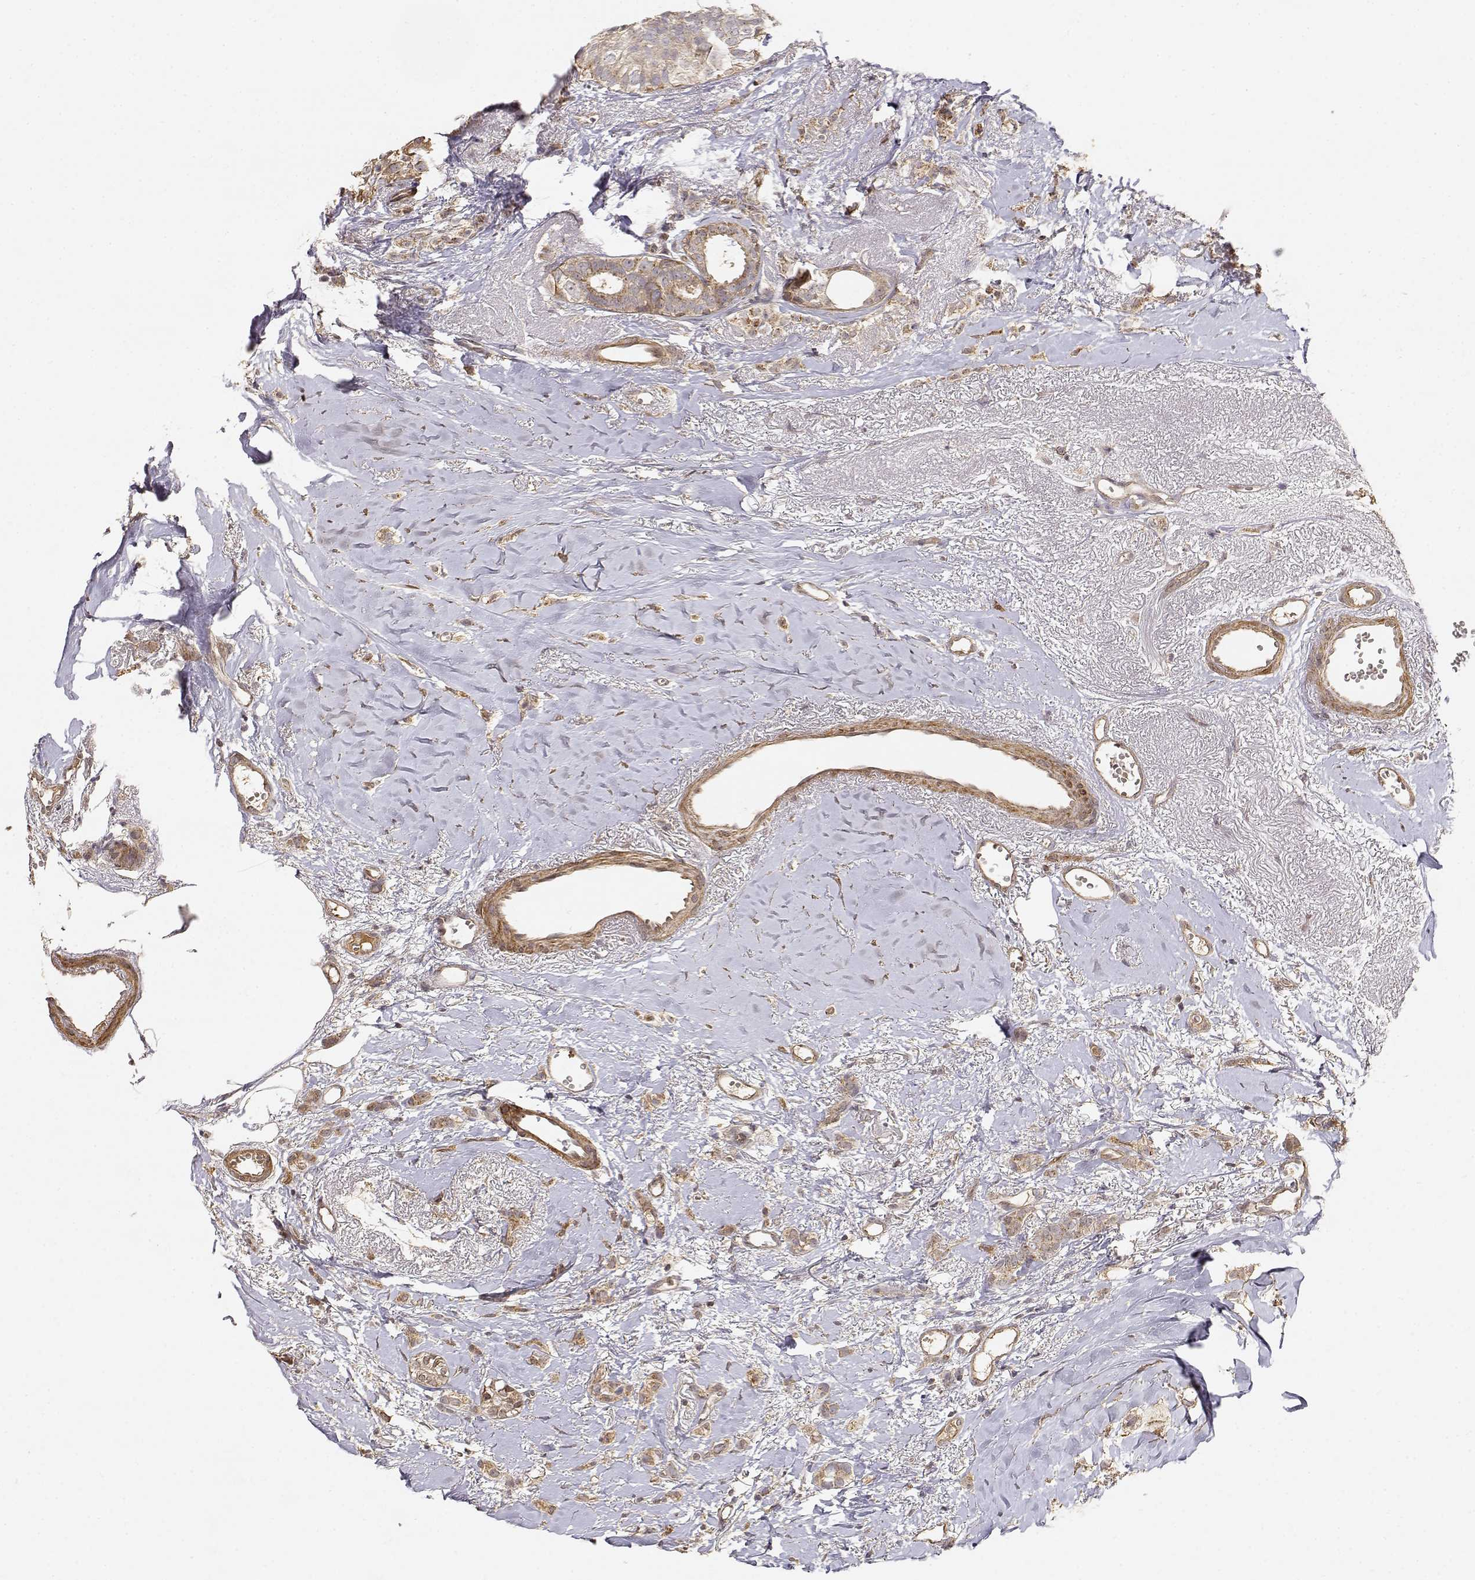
{"staining": {"intensity": "weak", "quantity": ">75%", "location": "cytoplasmic/membranous"}, "tissue": "breast cancer", "cell_type": "Tumor cells", "image_type": "cancer", "snomed": [{"axis": "morphology", "description": "Duct carcinoma"}, {"axis": "topography", "description": "Breast"}], "caption": "This image shows breast invasive ductal carcinoma stained with immunohistochemistry to label a protein in brown. The cytoplasmic/membranous of tumor cells show weak positivity for the protein. Nuclei are counter-stained blue.", "gene": "PICK1", "patient": {"sex": "female", "age": 85}}